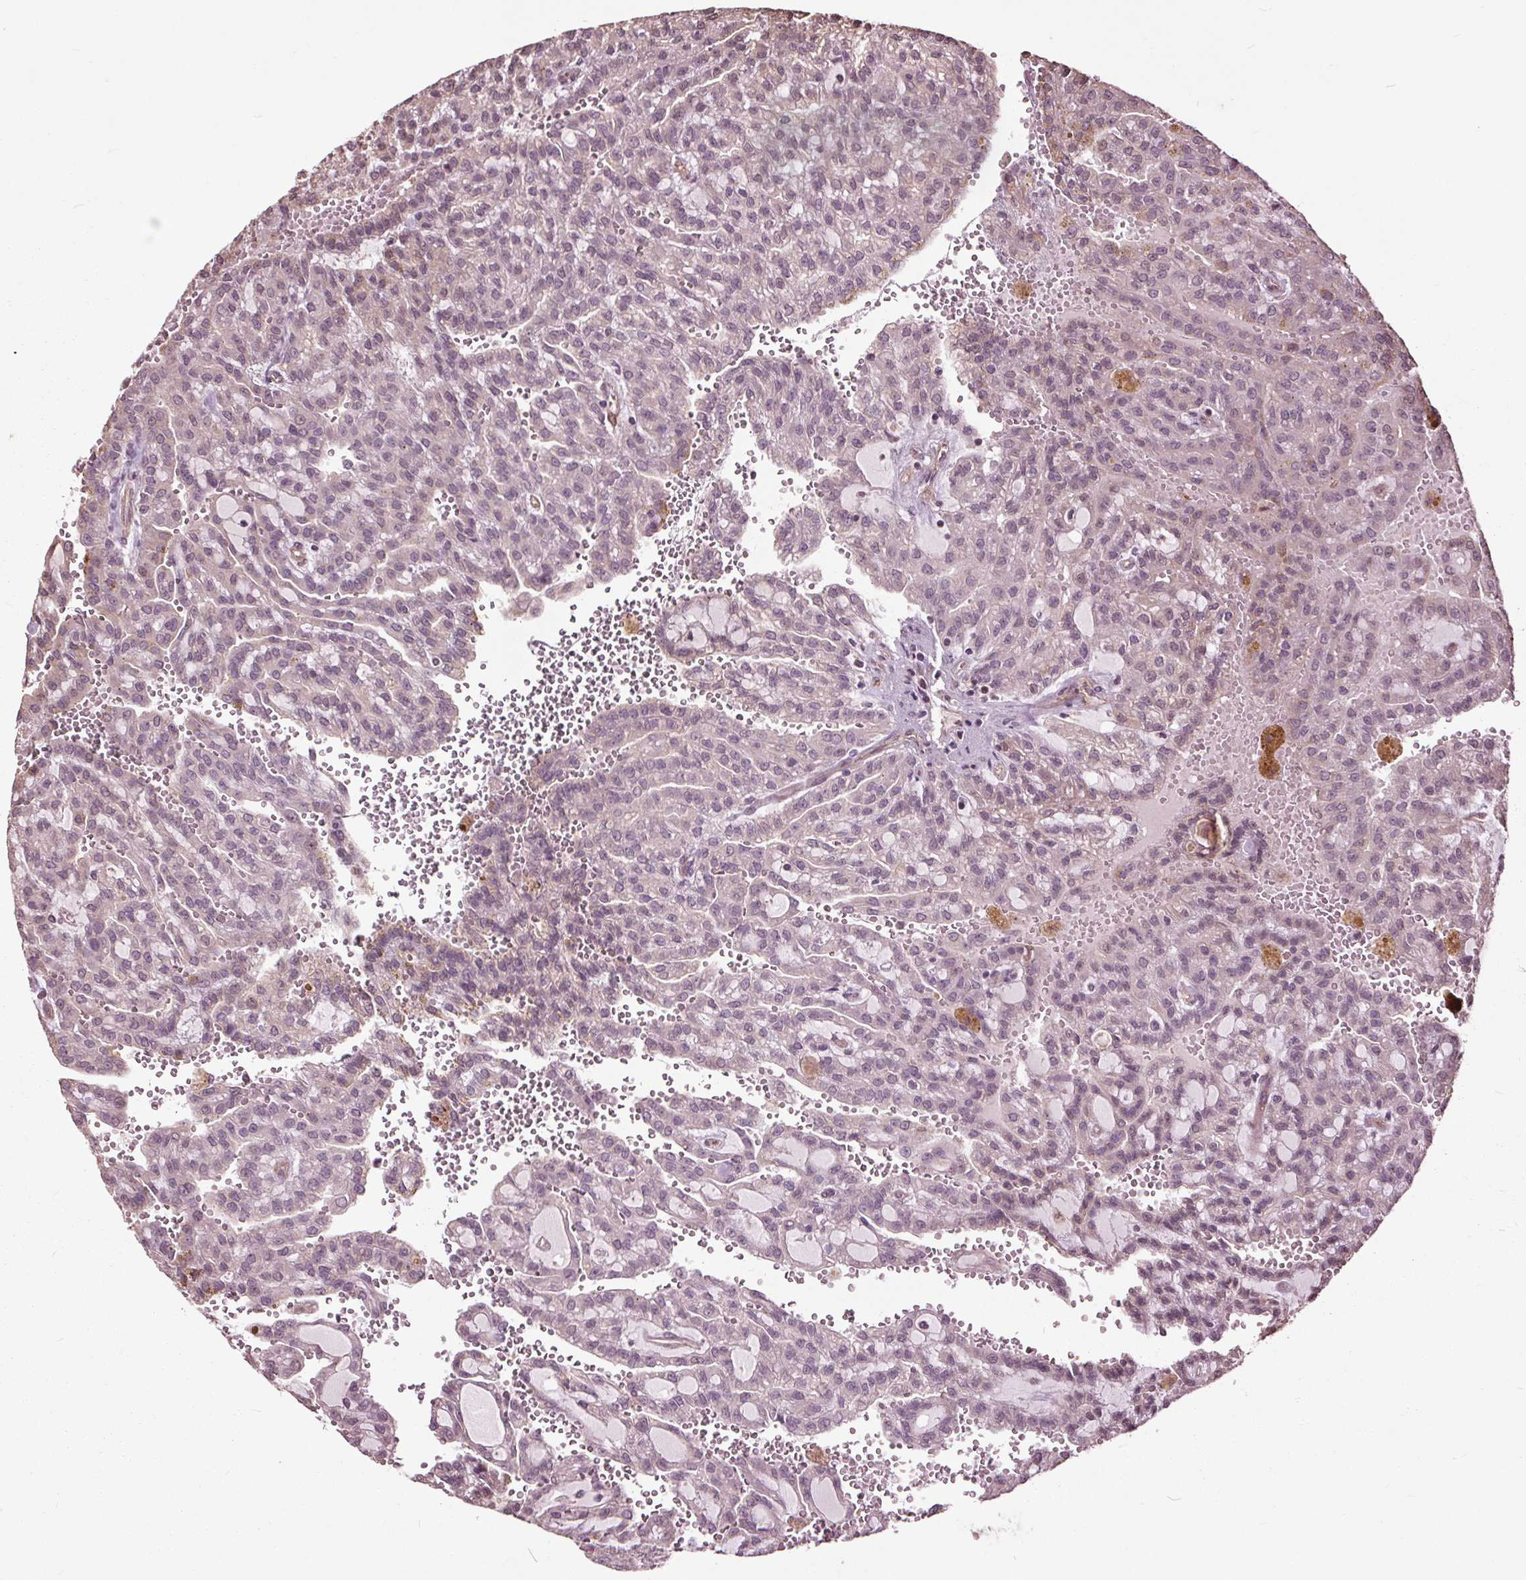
{"staining": {"intensity": "weak", "quantity": "<25%", "location": "nuclear"}, "tissue": "renal cancer", "cell_type": "Tumor cells", "image_type": "cancer", "snomed": [{"axis": "morphology", "description": "Adenocarcinoma, NOS"}, {"axis": "topography", "description": "Kidney"}], "caption": "IHC image of neoplastic tissue: renal cancer (adenocarcinoma) stained with DAB (3,3'-diaminobenzidine) shows no significant protein staining in tumor cells.", "gene": "CEP95", "patient": {"sex": "male", "age": 63}}